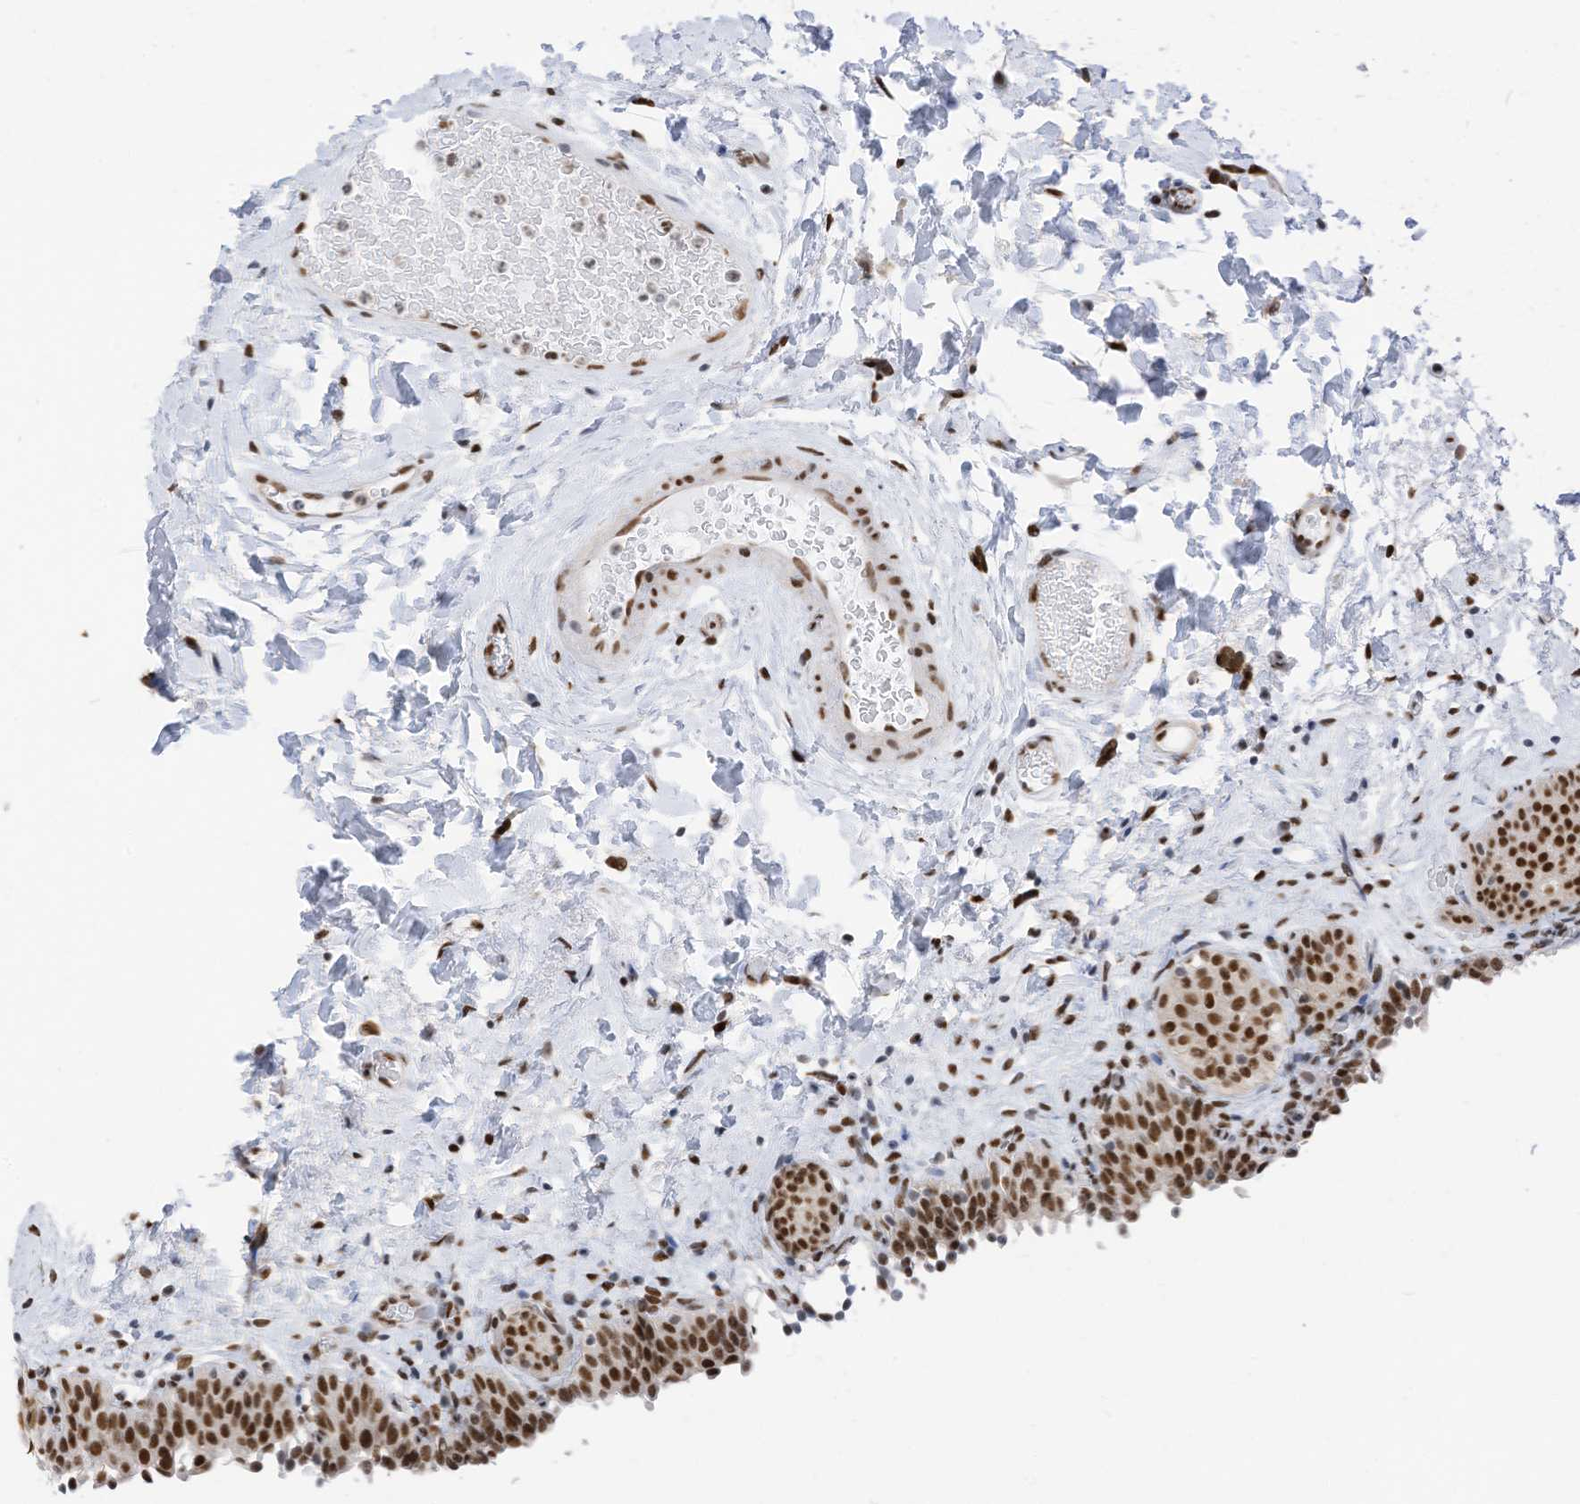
{"staining": {"intensity": "strong", "quantity": ">75%", "location": "nuclear"}, "tissue": "urinary bladder", "cell_type": "Urothelial cells", "image_type": "normal", "snomed": [{"axis": "morphology", "description": "Normal tissue, NOS"}, {"axis": "topography", "description": "Urinary bladder"}], "caption": "Immunohistochemical staining of normal urinary bladder displays strong nuclear protein staining in about >75% of urothelial cells. The protein of interest is stained brown, and the nuclei are stained in blue (DAB (3,3'-diaminobenzidine) IHC with brightfield microscopy, high magnification).", "gene": "KHSRP", "patient": {"sex": "male", "age": 83}}